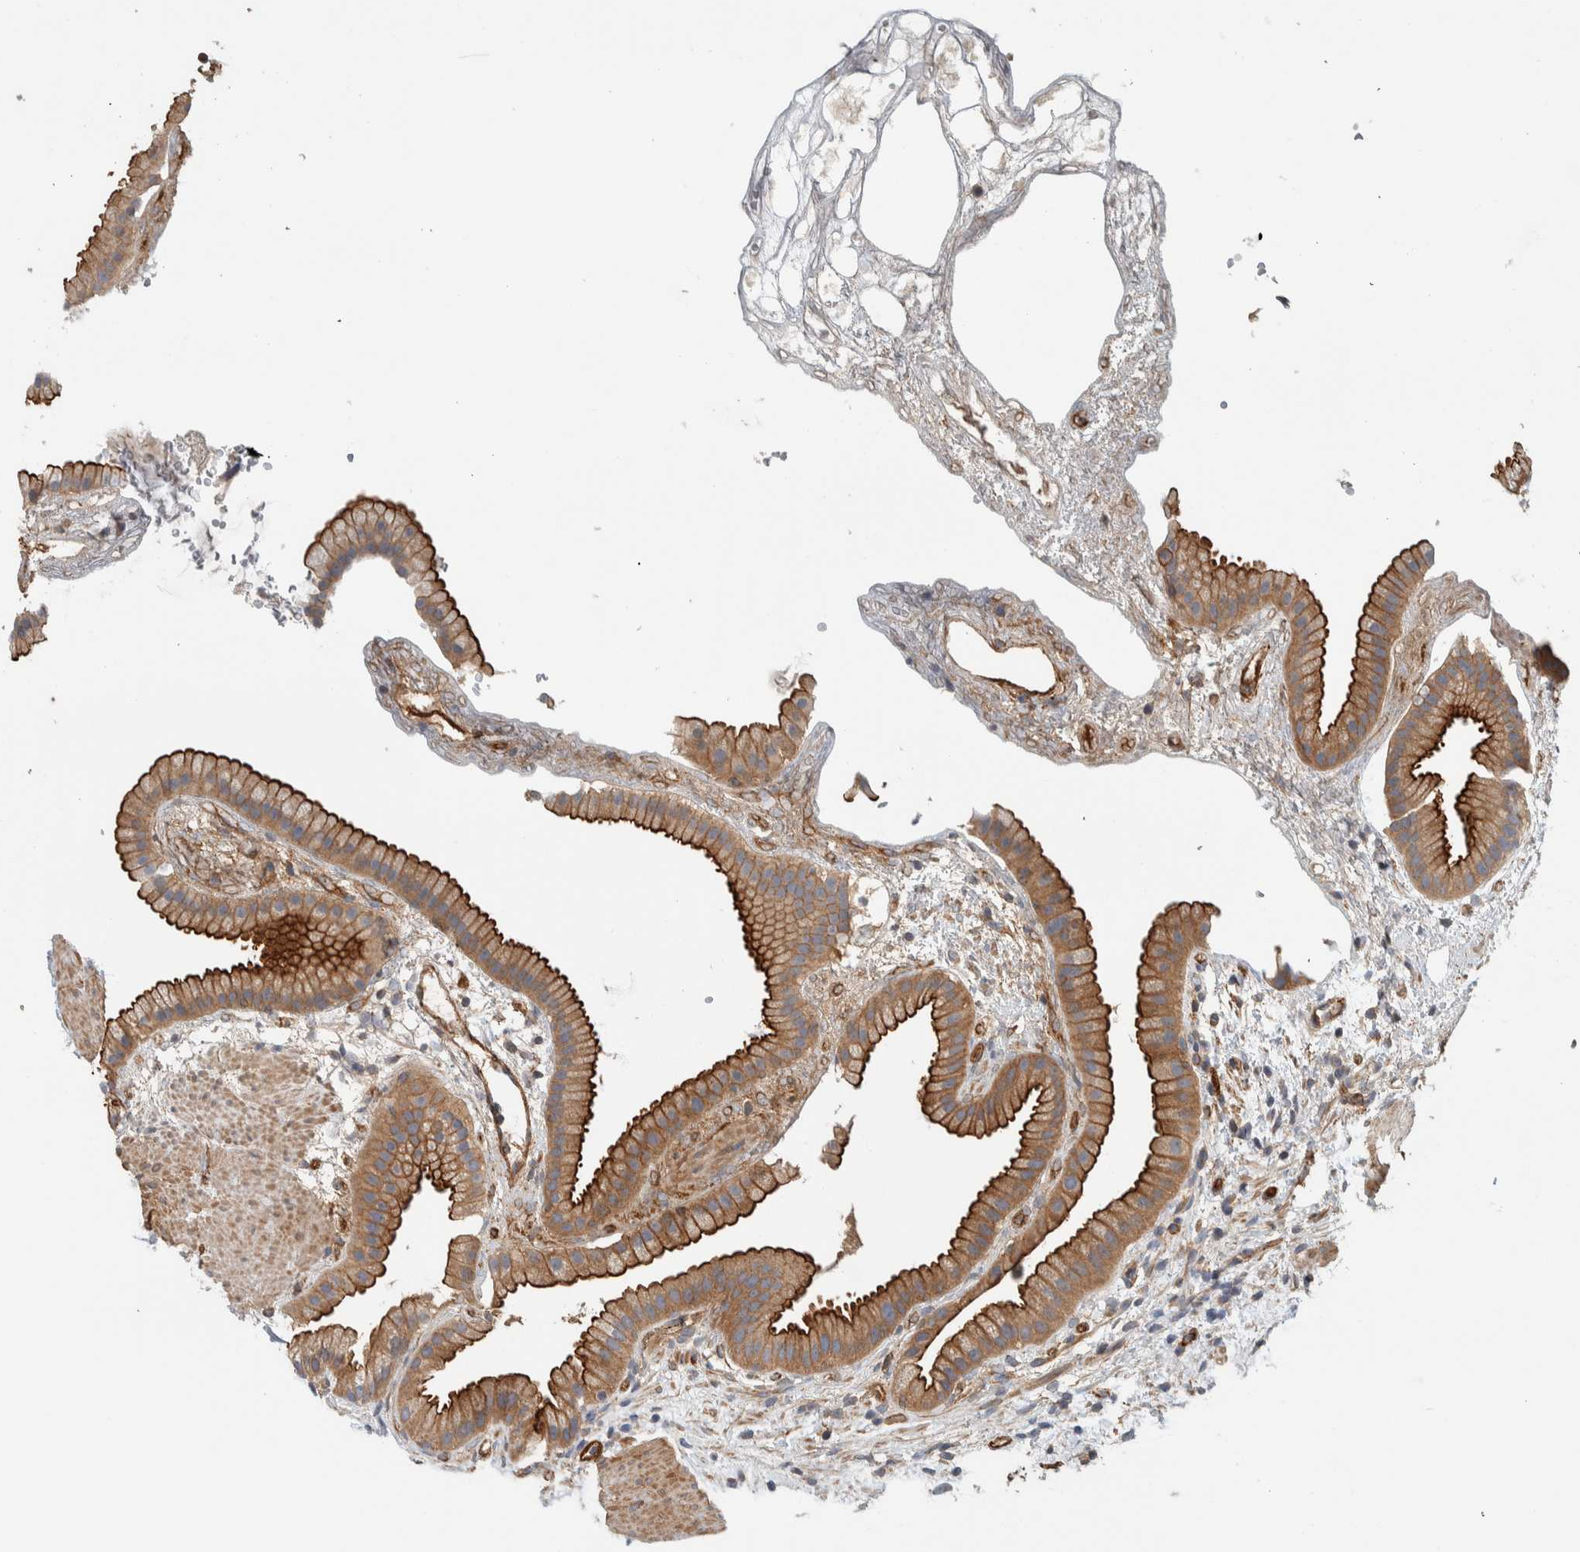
{"staining": {"intensity": "strong", "quantity": ">75%", "location": "cytoplasmic/membranous"}, "tissue": "gallbladder", "cell_type": "Glandular cells", "image_type": "normal", "snomed": [{"axis": "morphology", "description": "Normal tissue, NOS"}, {"axis": "topography", "description": "Gallbladder"}], "caption": "Glandular cells exhibit high levels of strong cytoplasmic/membranous staining in about >75% of cells in unremarkable human gallbladder.", "gene": "MPRIP", "patient": {"sex": "female", "age": 64}}